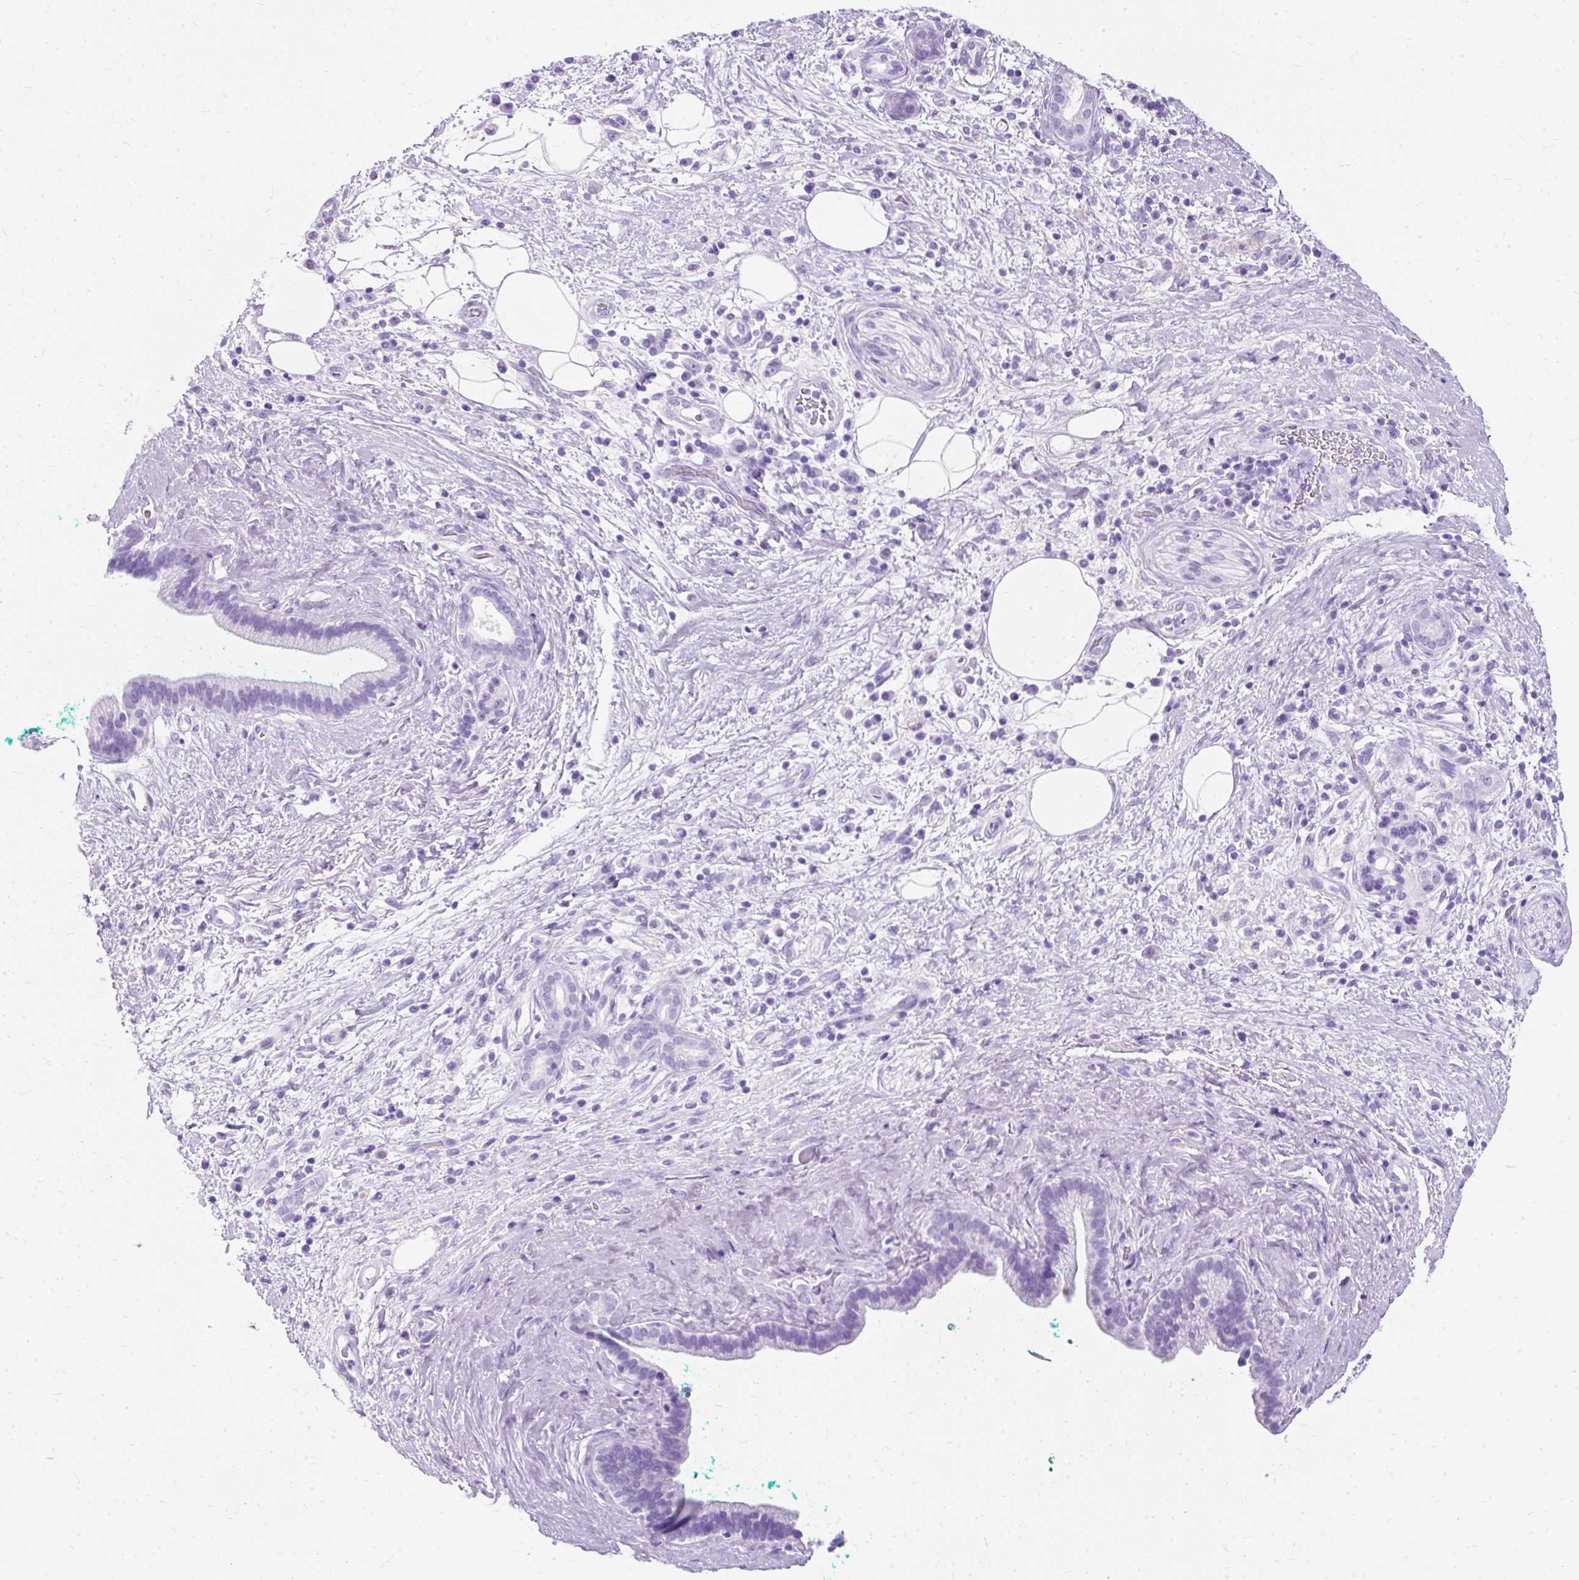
{"staining": {"intensity": "negative", "quantity": "none", "location": "none"}, "tissue": "pancreatic cancer", "cell_type": "Tumor cells", "image_type": "cancer", "snomed": [{"axis": "morphology", "description": "Adenocarcinoma, NOS"}, {"axis": "topography", "description": "Pancreas"}], "caption": "This is an immunohistochemistry (IHC) photomicrograph of pancreatic adenocarcinoma. There is no staining in tumor cells.", "gene": "PVALB", "patient": {"sex": "male", "age": 78}}